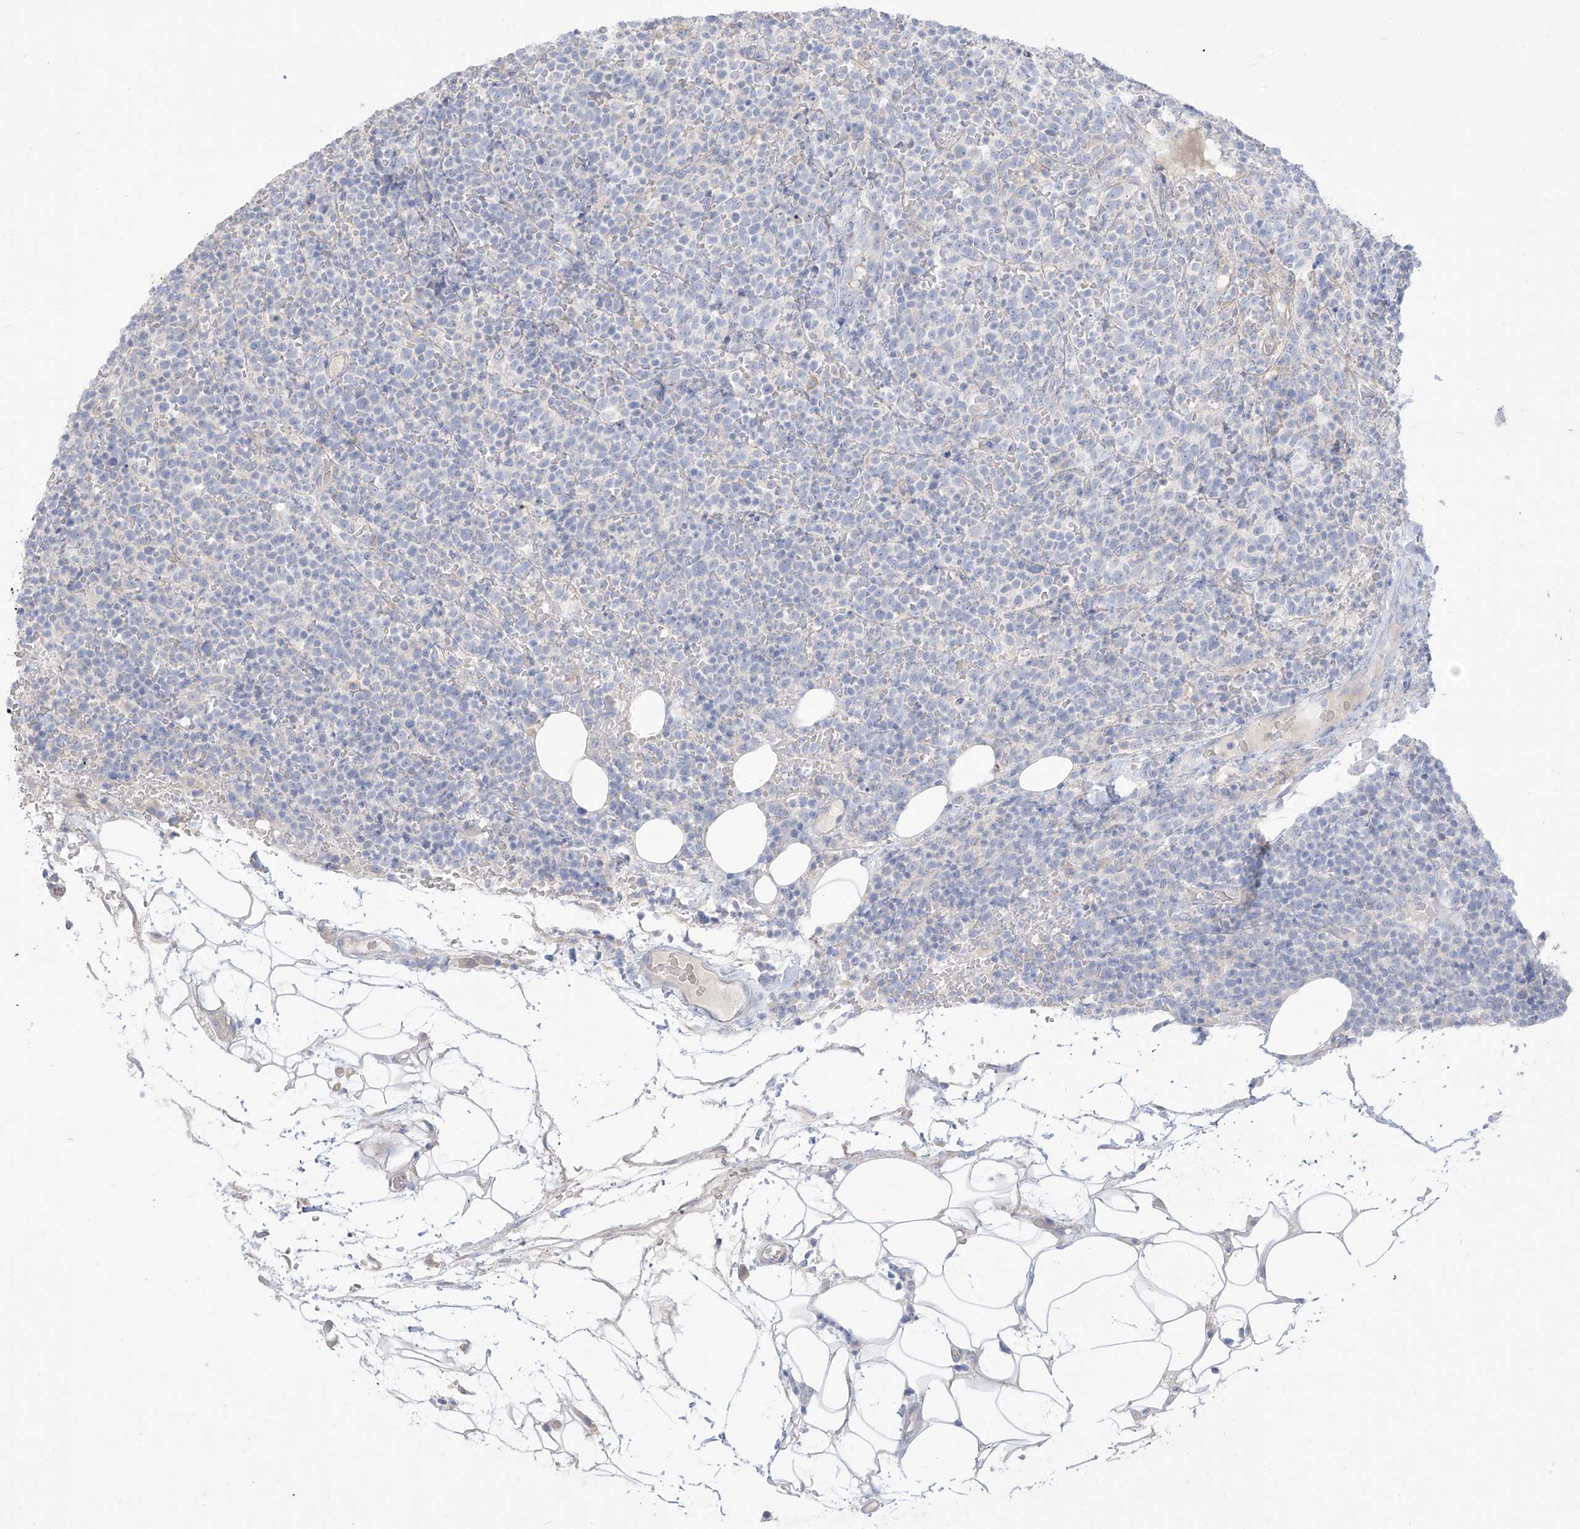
{"staining": {"intensity": "negative", "quantity": "none", "location": "none"}, "tissue": "lymphoma", "cell_type": "Tumor cells", "image_type": "cancer", "snomed": [{"axis": "morphology", "description": "Malignant lymphoma, non-Hodgkin's type, High grade"}, {"axis": "topography", "description": "Lymph node"}], "caption": "High power microscopy micrograph of an immunohistochemistry (IHC) micrograph of malignant lymphoma, non-Hodgkin's type (high-grade), revealing no significant staining in tumor cells. Brightfield microscopy of immunohistochemistry (IHC) stained with DAB (3,3'-diaminobenzidine) (brown) and hematoxylin (blue), captured at high magnification.", "gene": "ARHGEF40", "patient": {"sex": "male", "age": 61}}